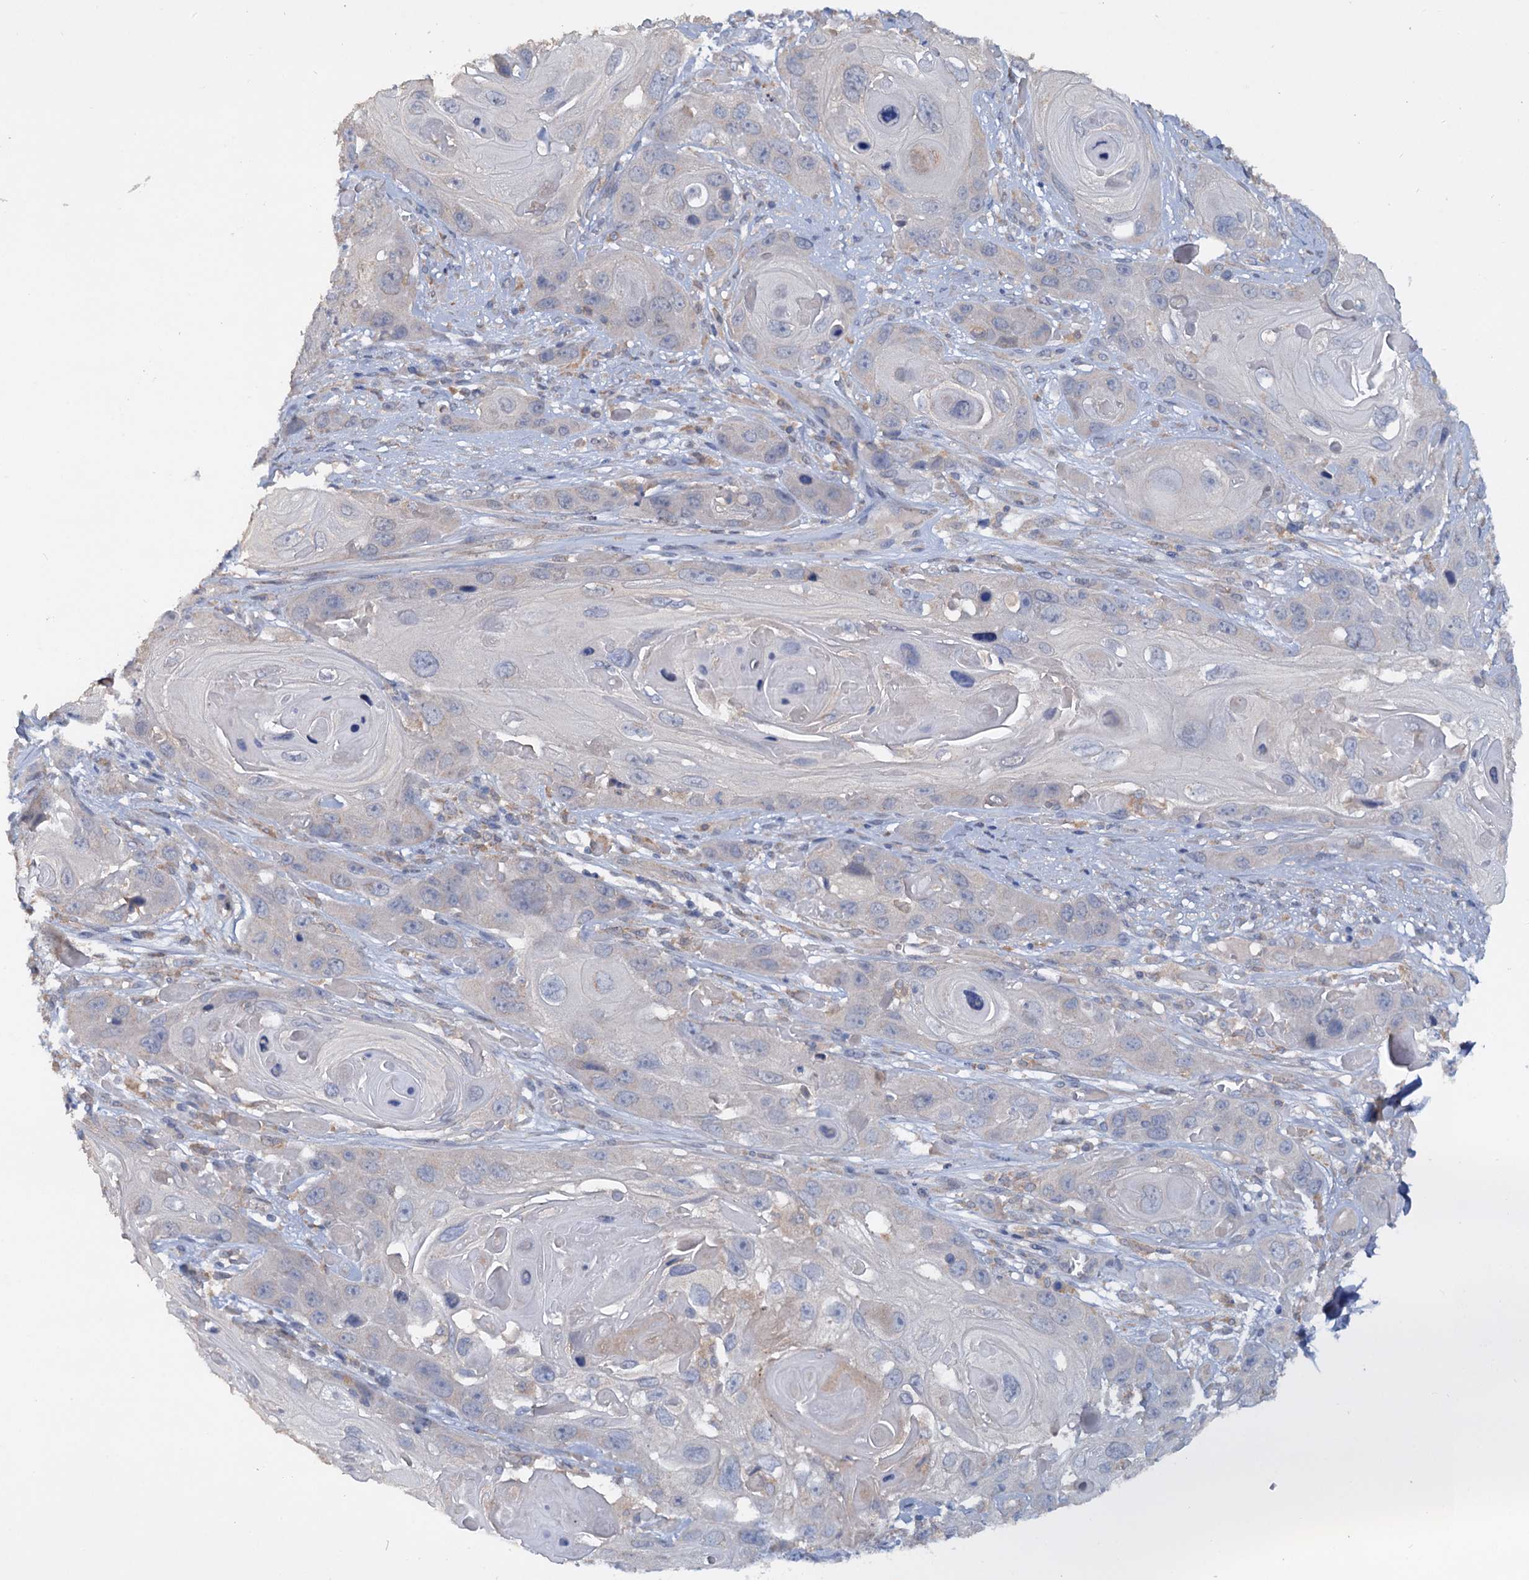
{"staining": {"intensity": "negative", "quantity": "none", "location": "none"}, "tissue": "skin cancer", "cell_type": "Tumor cells", "image_type": "cancer", "snomed": [{"axis": "morphology", "description": "Squamous cell carcinoma, NOS"}, {"axis": "topography", "description": "Skin"}], "caption": "Skin squamous cell carcinoma was stained to show a protein in brown. There is no significant staining in tumor cells. The staining is performed using DAB (3,3'-diaminobenzidine) brown chromogen with nuclei counter-stained in using hematoxylin.", "gene": "ETFBKMT", "patient": {"sex": "male", "age": 55}}